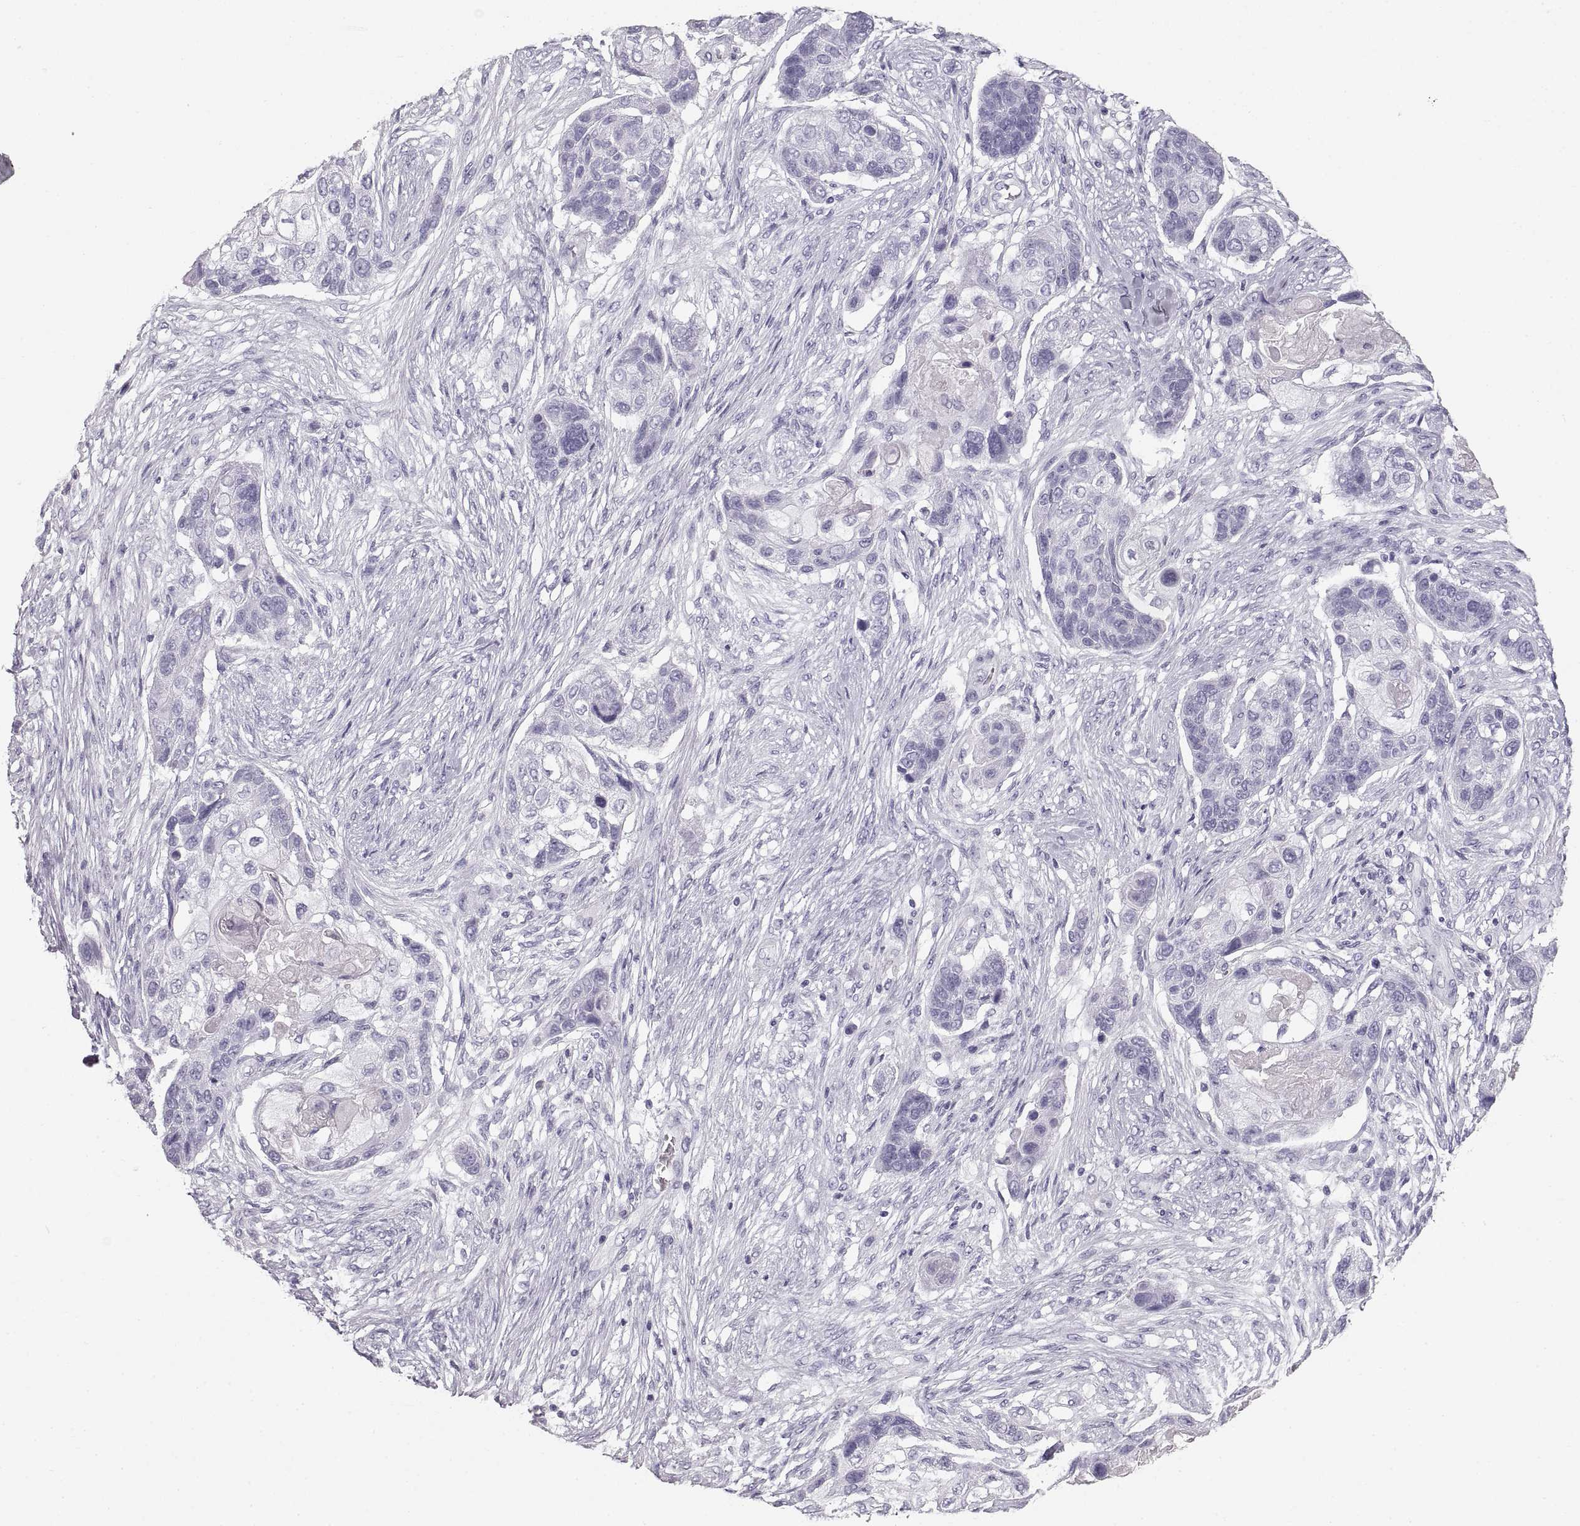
{"staining": {"intensity": "negative", "quantity": "none", "location": "none"}, "tissue": "lung cancer", "cell_type": "Tumor cells", "image_type": "cancer", "snomed": [{"axis": "morphology", "description": "Squamous cell carcinoma, NOS"}, {"axis": "topography", "description": "Lung"}], "caption": "Immunohistochemistry (IHC) of lung squamous cell carcinoma displays no expression in tumor cells.", "gene": "CRYAA", "patient": {"sex": "male", "age": 69}}